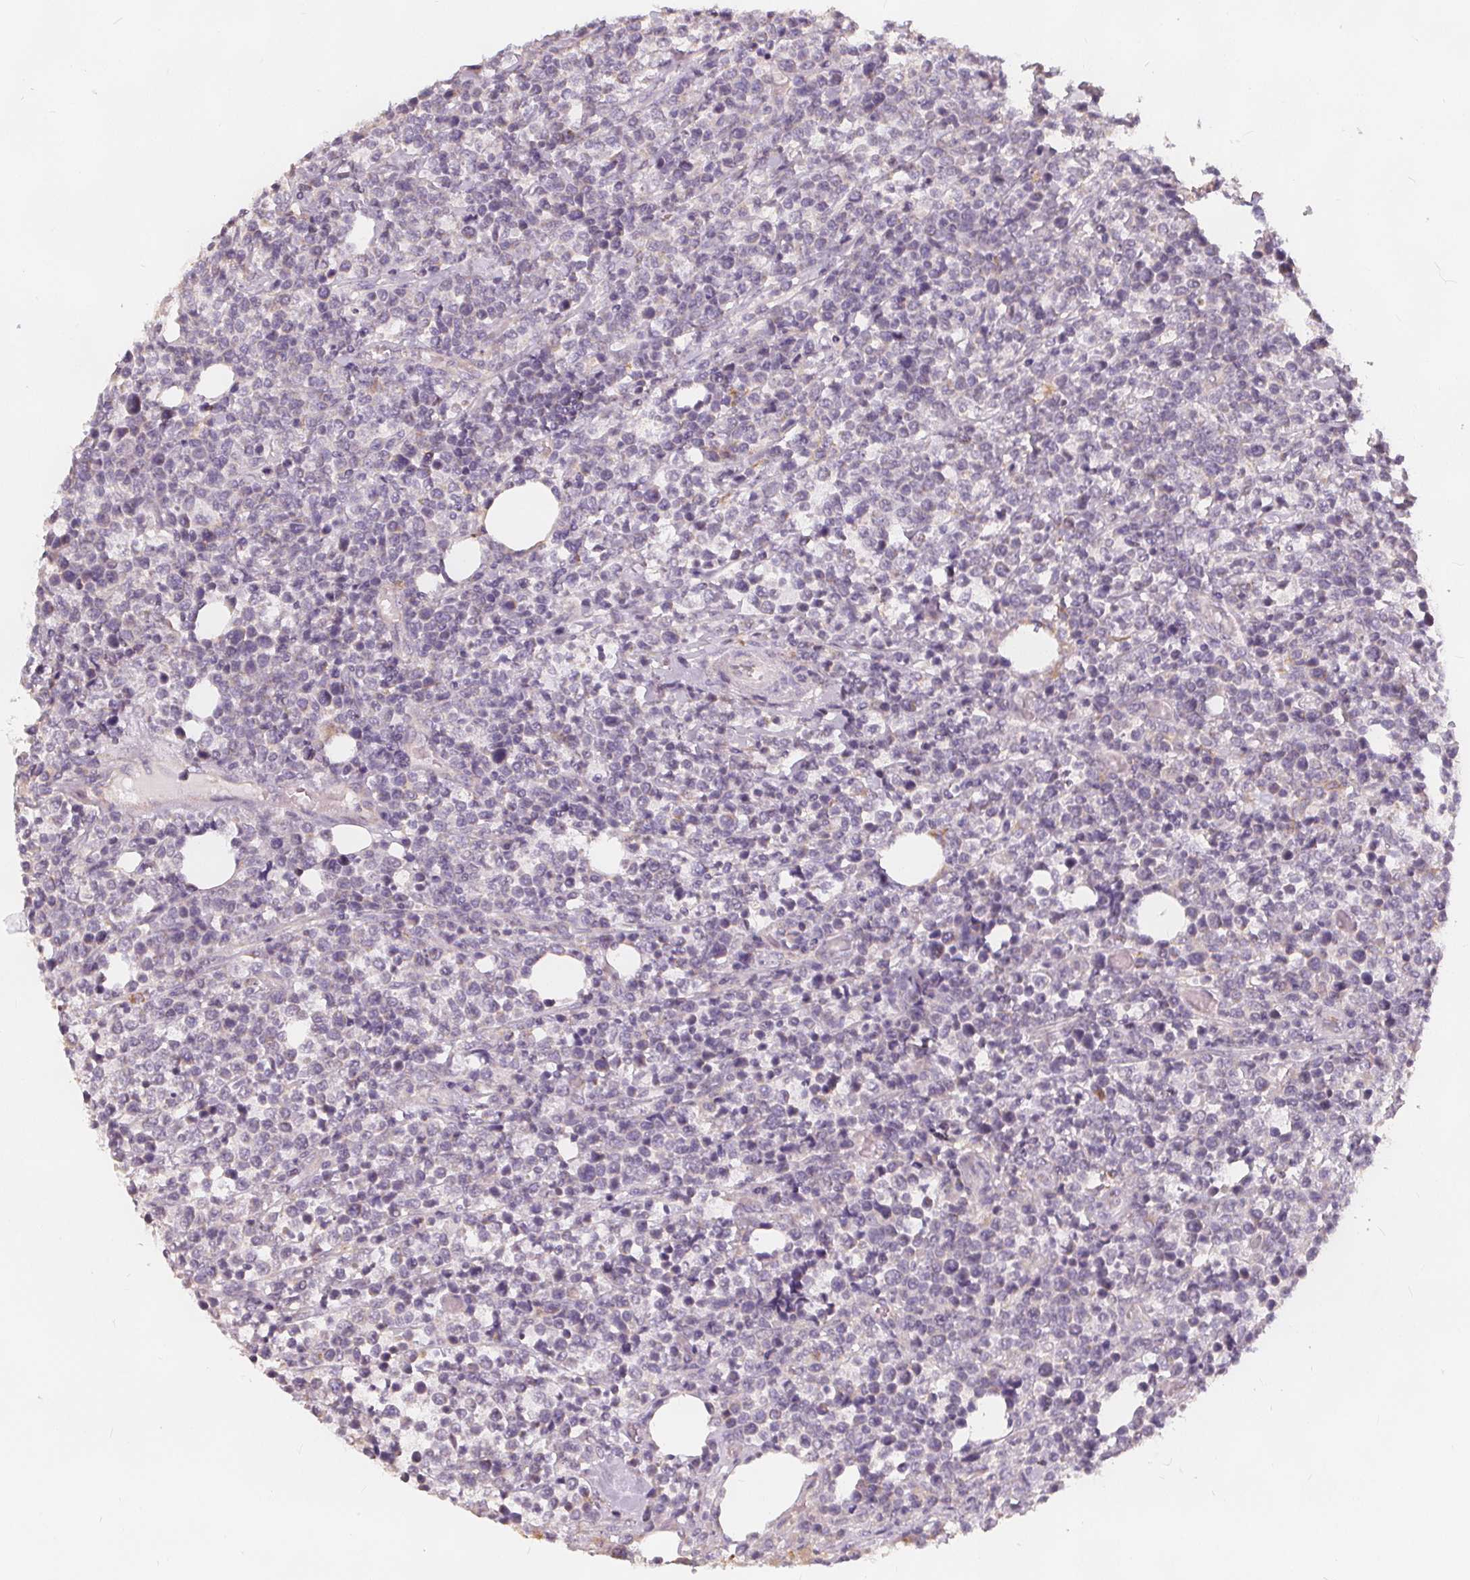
{"staining": {"intensity": "negative", "quantity": "none", "location": "none"}, "tissue": "lymphoma", "cell_type": "Tumor cells", "image_type": "cancer", "snomed": [{"axis": "morphology", "description": "Malignant lymphoma, non-Hodgkin's type, High grade"}, {"axis": "topography", "description": "Soft tissue"}], "caption": "An immunohistochemistry photomicrograph of high-grade malignant lymphoma, non-Hodgkin's type is shown. There is no staining in tumor cells of high-grade malignant lymphoma, non-Hodgkin's type.", "gene": "DRC3", "patient": {"sex": "female", "age": 56}}